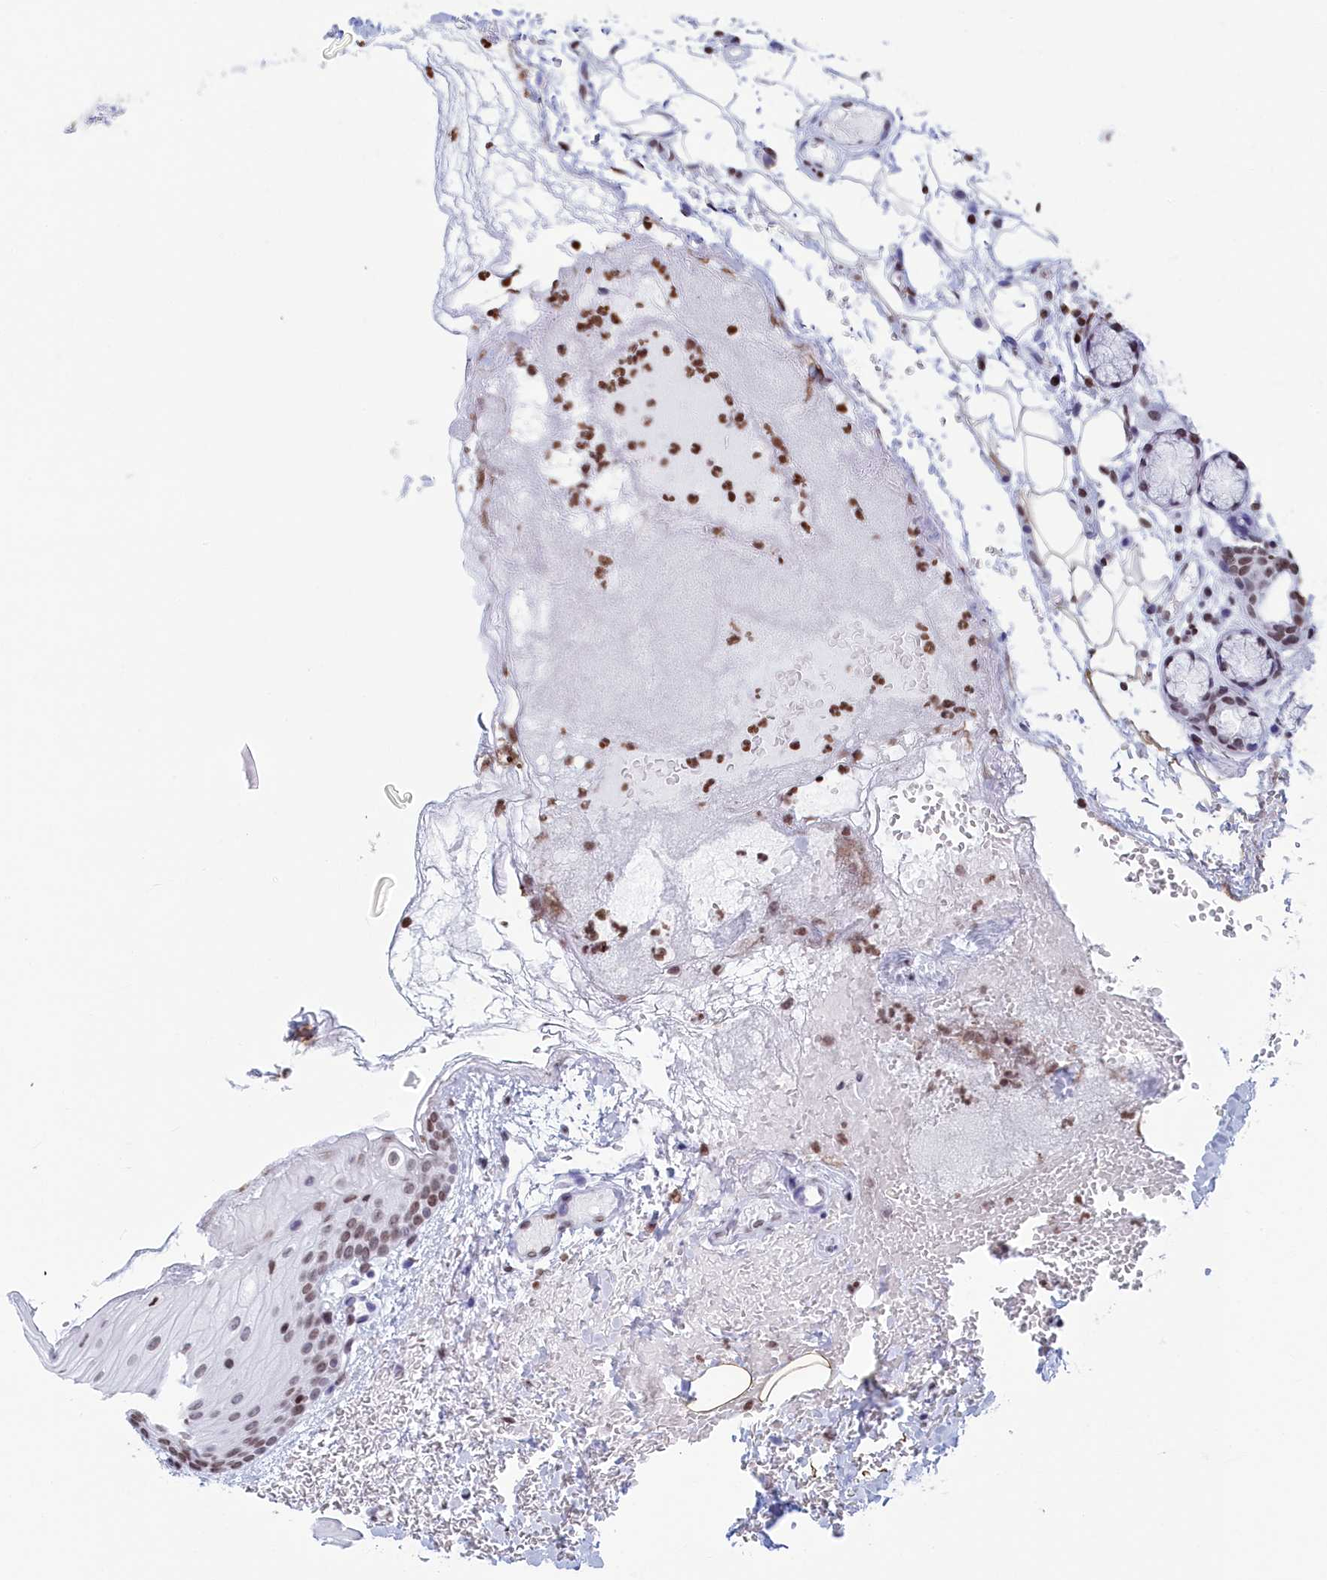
{"staining": {"intensity": "weak", "quantity": ">75%", "location": "nuclear"}, "tissue": "oral mucosa", "cell_type": "Squamous epithelial cells", "image_type": "normal", "snomed": [{"axis": "morphology", "description": "Normal tissue, NOS"}, {"axis": "topography", "description": "Oral tissue"}], "caption": "Squamous epithelial cells demonstrate weak nuclear staining in approximately >75% of cells in unremarkable oral mucosa. Using DAB (3,3'-diaminobenzidine) (brown) and hematoxylin (blue) stains, captured at high magnification using brightfield microscopy.", "gene": "APOBEC3A", "patient": {"sex": "female", "age": 70}}